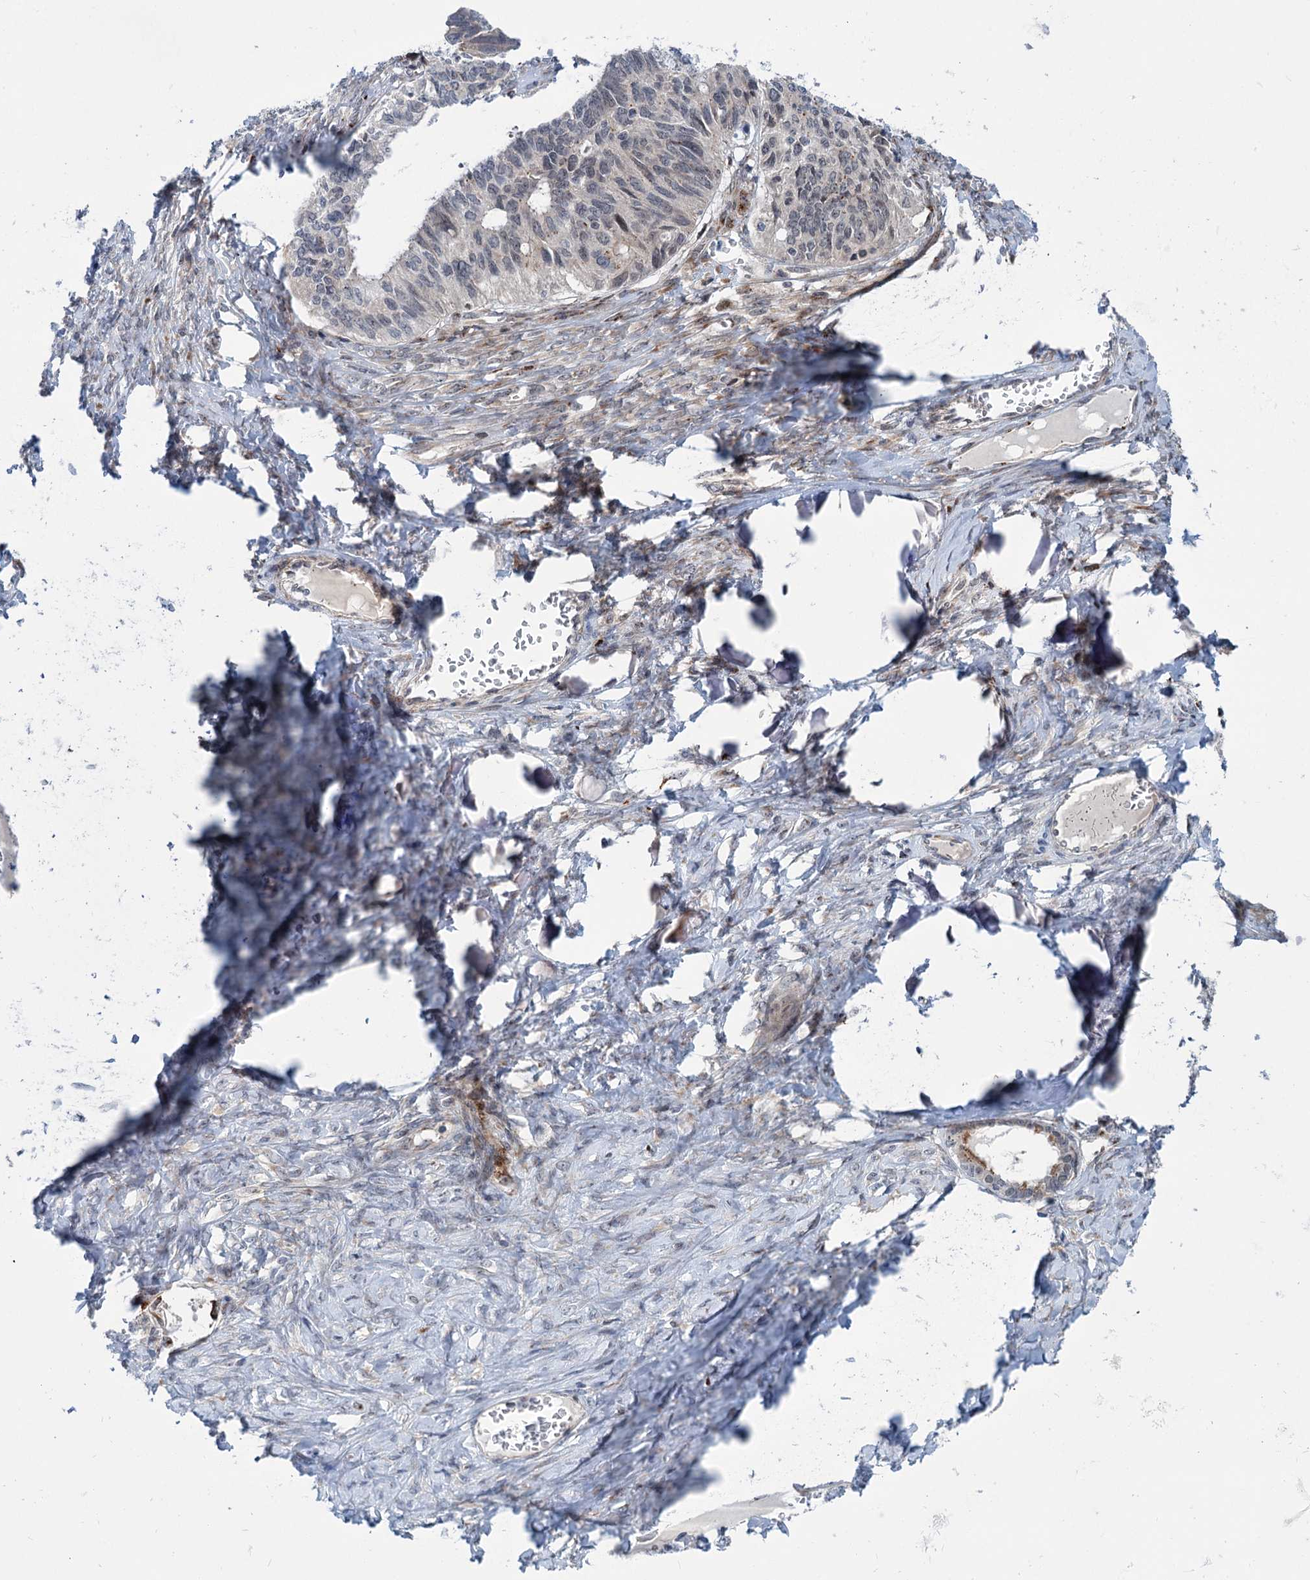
{"staining": {"intensity": "negative", "quantity": "none", "location": "none"}, "tissue": "ovarian cancer", "cell_type": "Tumor cells", "image_type": "cancer", "snomed": [{"axis": "morphology", "description": "Cystadenocarcinoma, serous, NOS"}, {"axis": "topography", "description": "Ovary"}], "caption": "This is a photomicrograph of immunohistochemistry (IHC) staining of ovarian cancer (serous cystadenocarcinoma), which shows no staining in tumor cells. Nuclei are stained in blue.", "gene": "ELP4", "patient": {"sex": "female", "age": 79}}